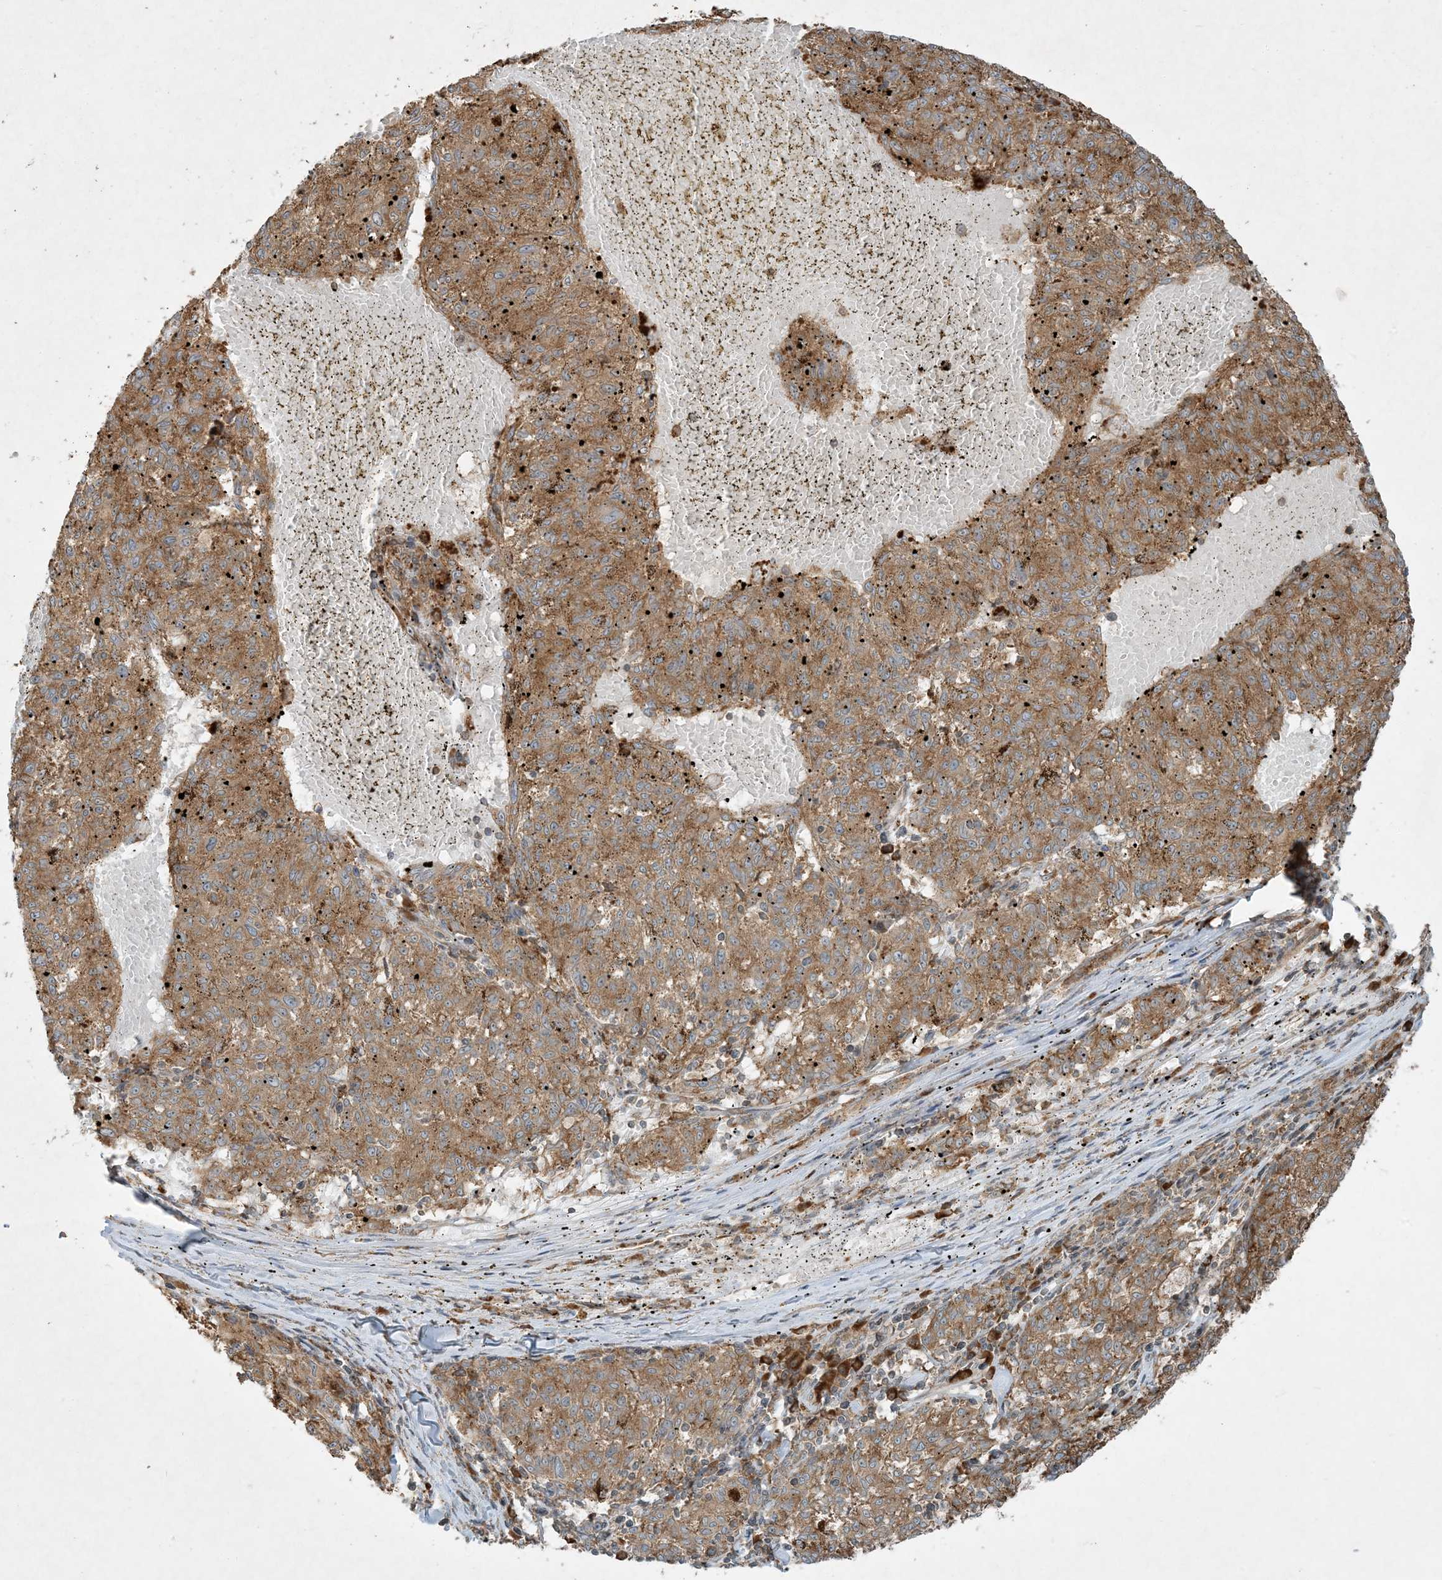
{"staining": {"intensity": "moderate", "quantity": ">75%", "location": "cytoplasmic/membranous"}, "tissue": "melanoma", "cell_type": "Tumor cells", "image_type": "cancer", "snomed": [{"axis": "morphology", "description": "Malignant melanoma, NOS"}, {"axis": "topography", "description": "Skin"}], "caption": "Protein staining by IHC exhibits moderate cytoplasmic/membranous positivity in approximately >75% of tumor cells in malignant melanoma.", "gene": "COMMD8", "patient": {"sex": "female", "age": 72}}